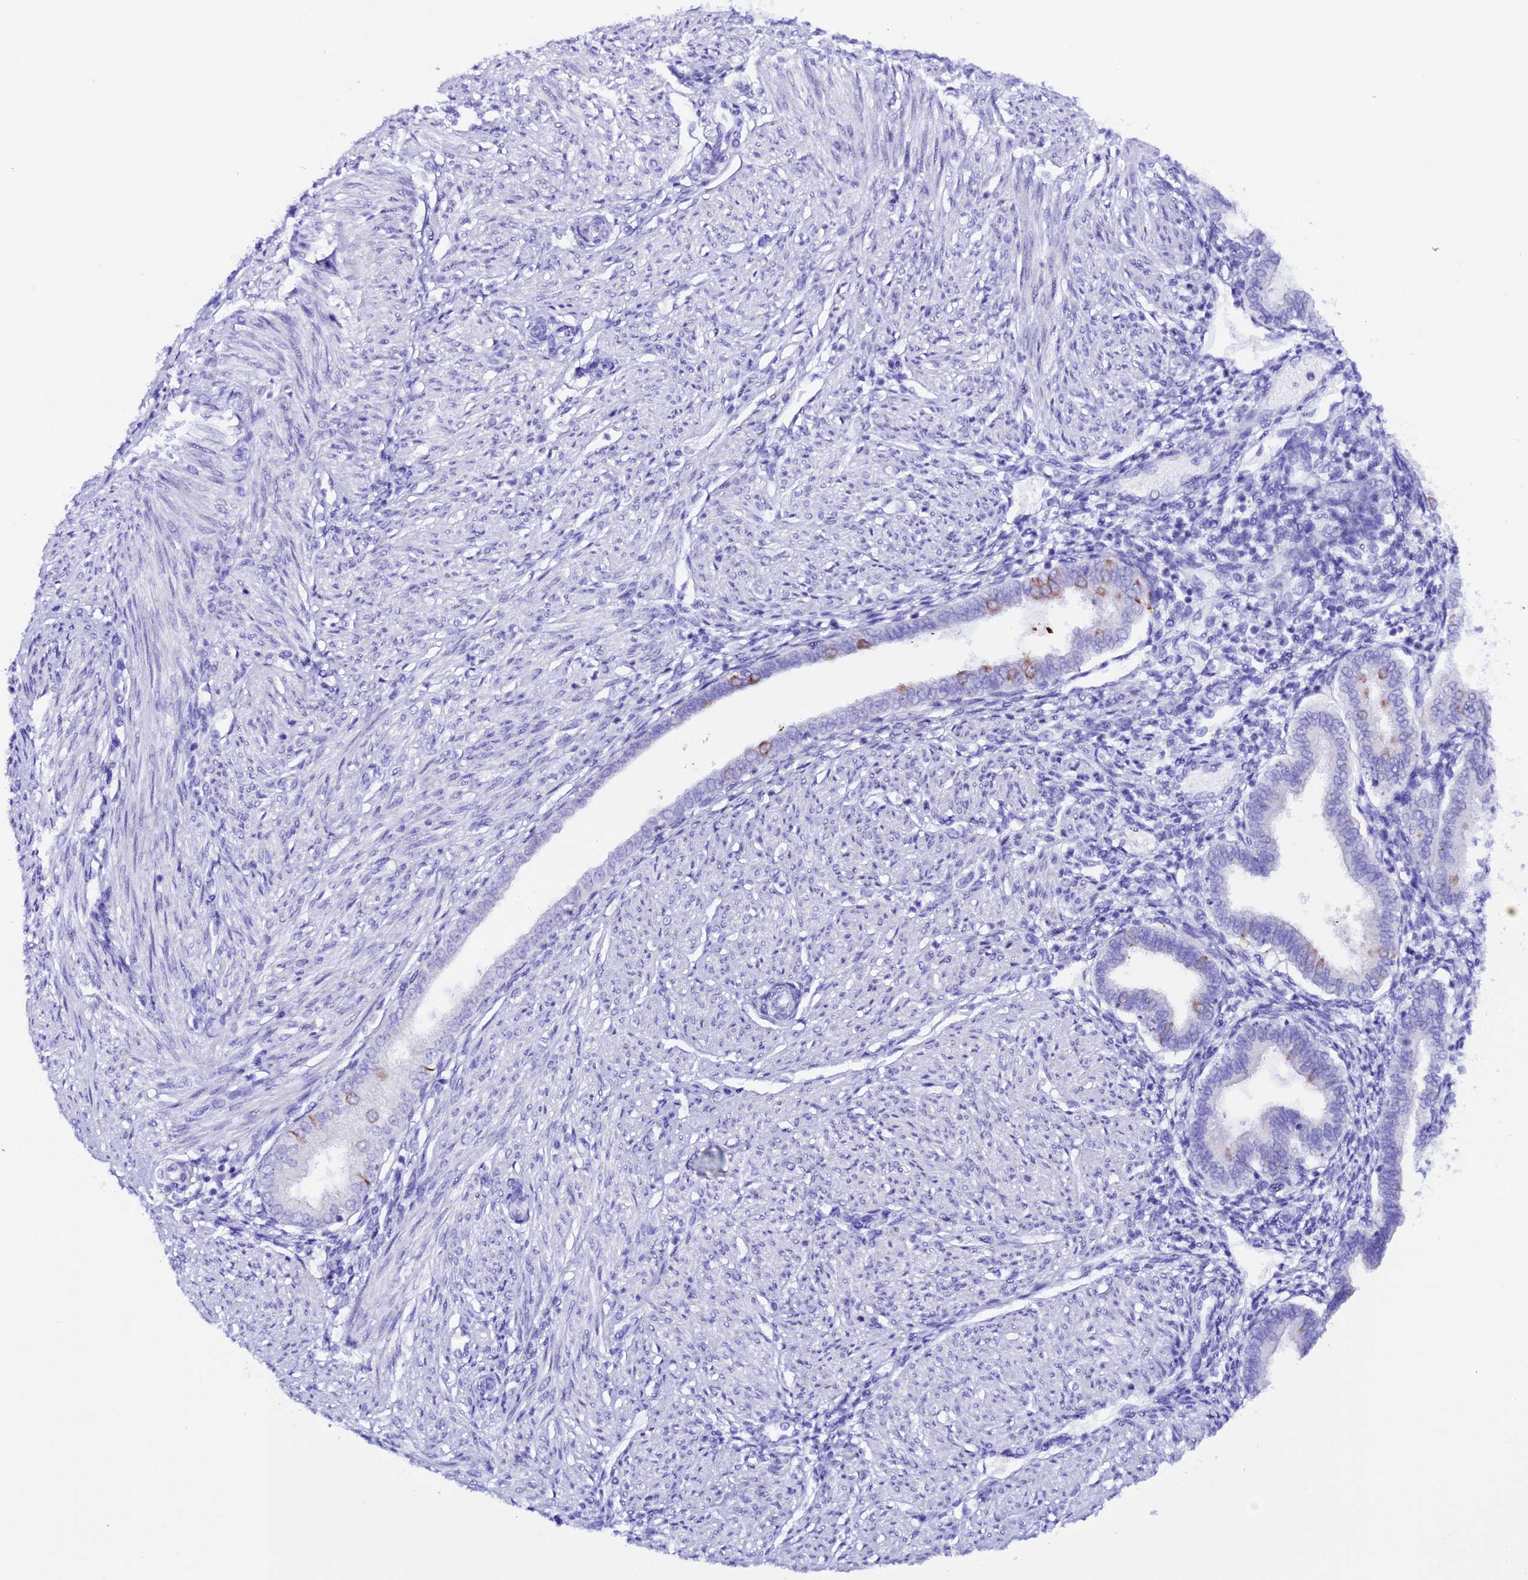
{"staining": {"intensity": "negative", "quantity": "none", "location": "none"}, "tissue": "endometrium", "cell_type": "Cells in endometrial stroma", "image_type": "normal", "snomed": [{"axis": "morphology", "description": "Normal tissue, NOS"}, {"axis": "topography", "description": "Endometrium"}], "caption": "IHC micrograph of benign endometrium: human endometrium stained with DAB shows no significant protein expression in cells in endometrial stroma.", "gene": "XKR7", "patient": {"sex": "female", "age": 53}}